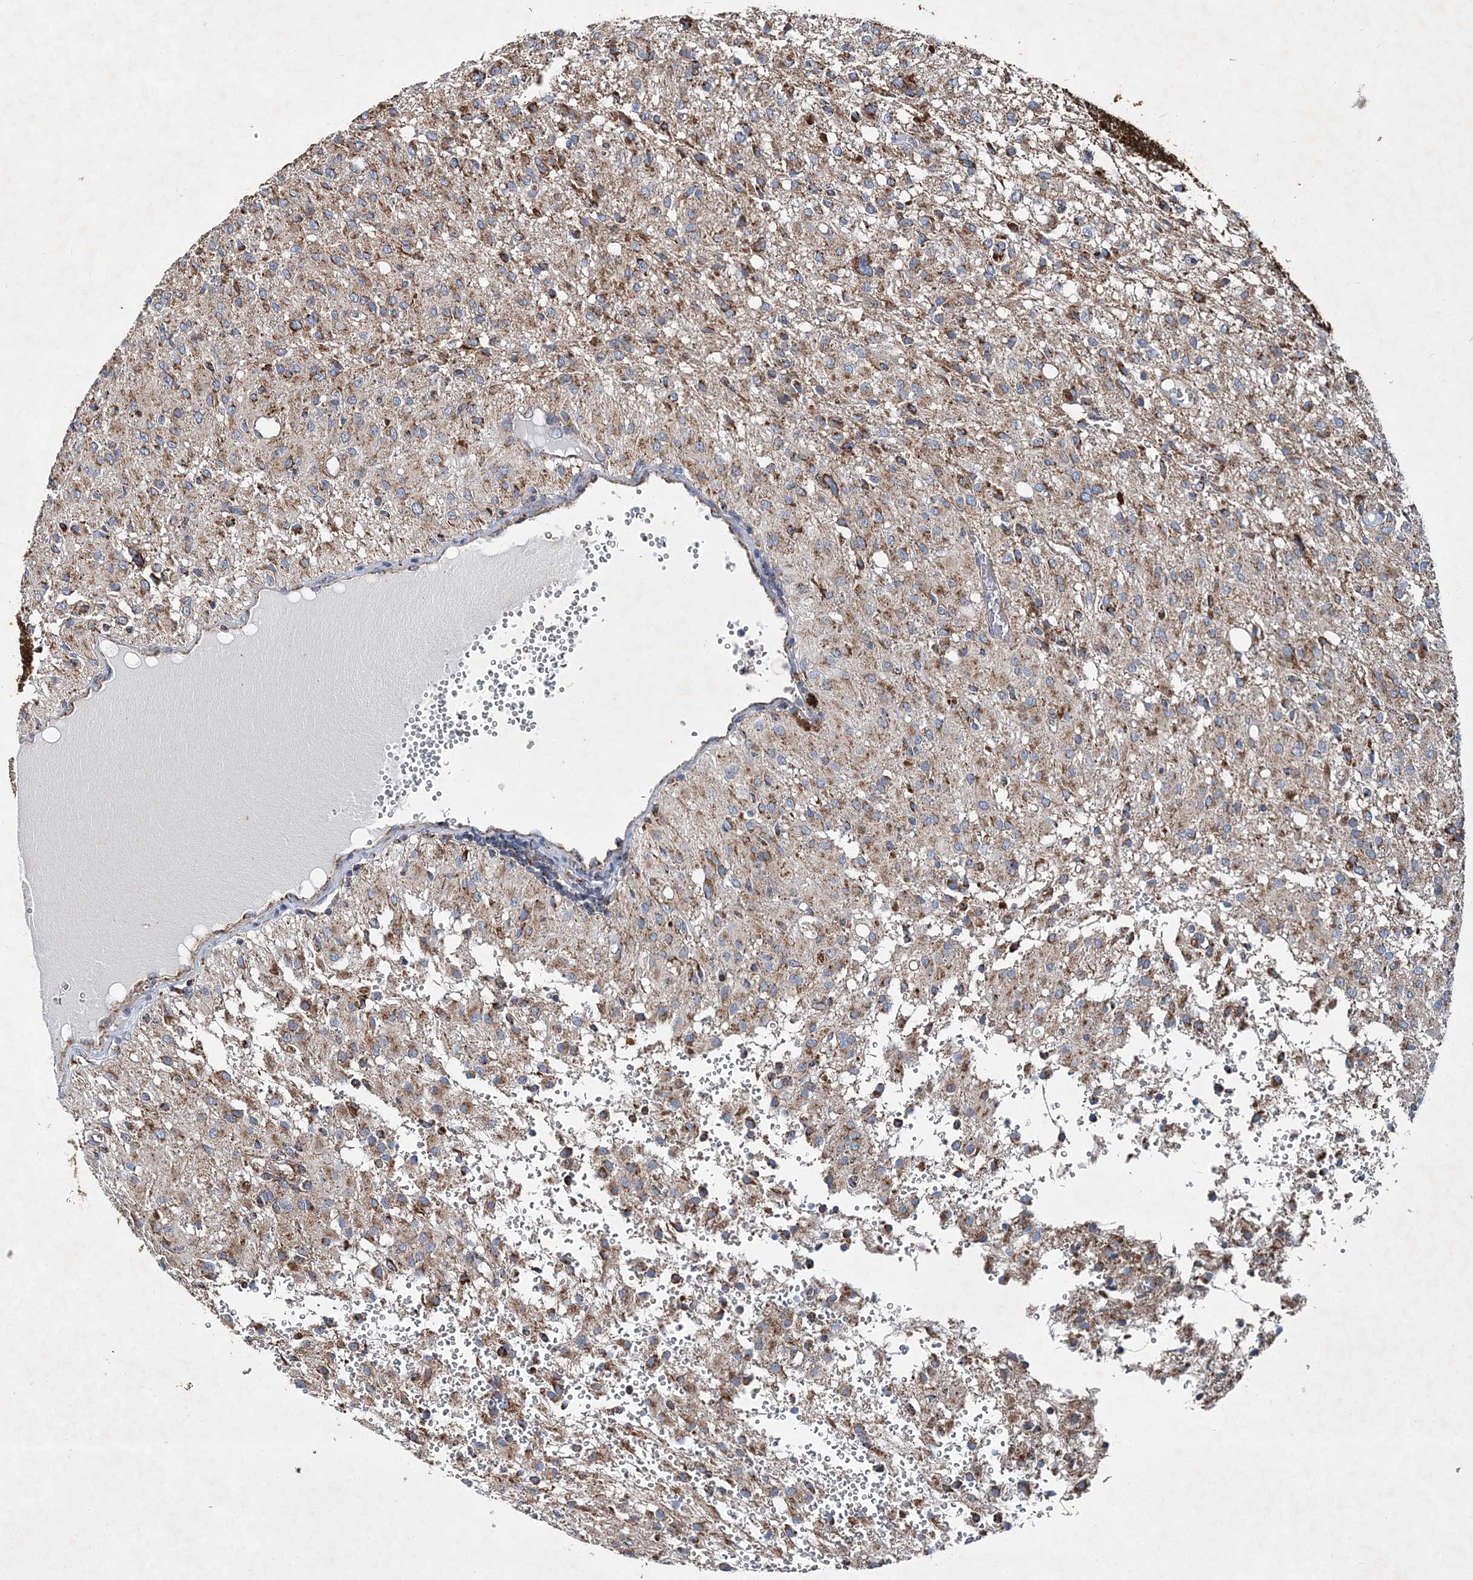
{"staining": {"intensity": "moderate", "quantity": ">75%", "location": "cytoplasmic/membranous"}, "tissue": "glioma", "cell_type": "Tumor cells", "image_type": "cancer", "snomed": [{"axis": "morphology", "description": "Glioma, malignant, High grade"}, {"axis": "topography", "description": "Brain"}], "caption": "The photomicrograph displays immunohistochemical staining of high-grade glioma (malignant). There is moderate cytoplasmic/membranous positivity is seen in about >75% of tumor cells.", "gene": "SPAG16", "patient": {"sex": "female", "age": 59}}